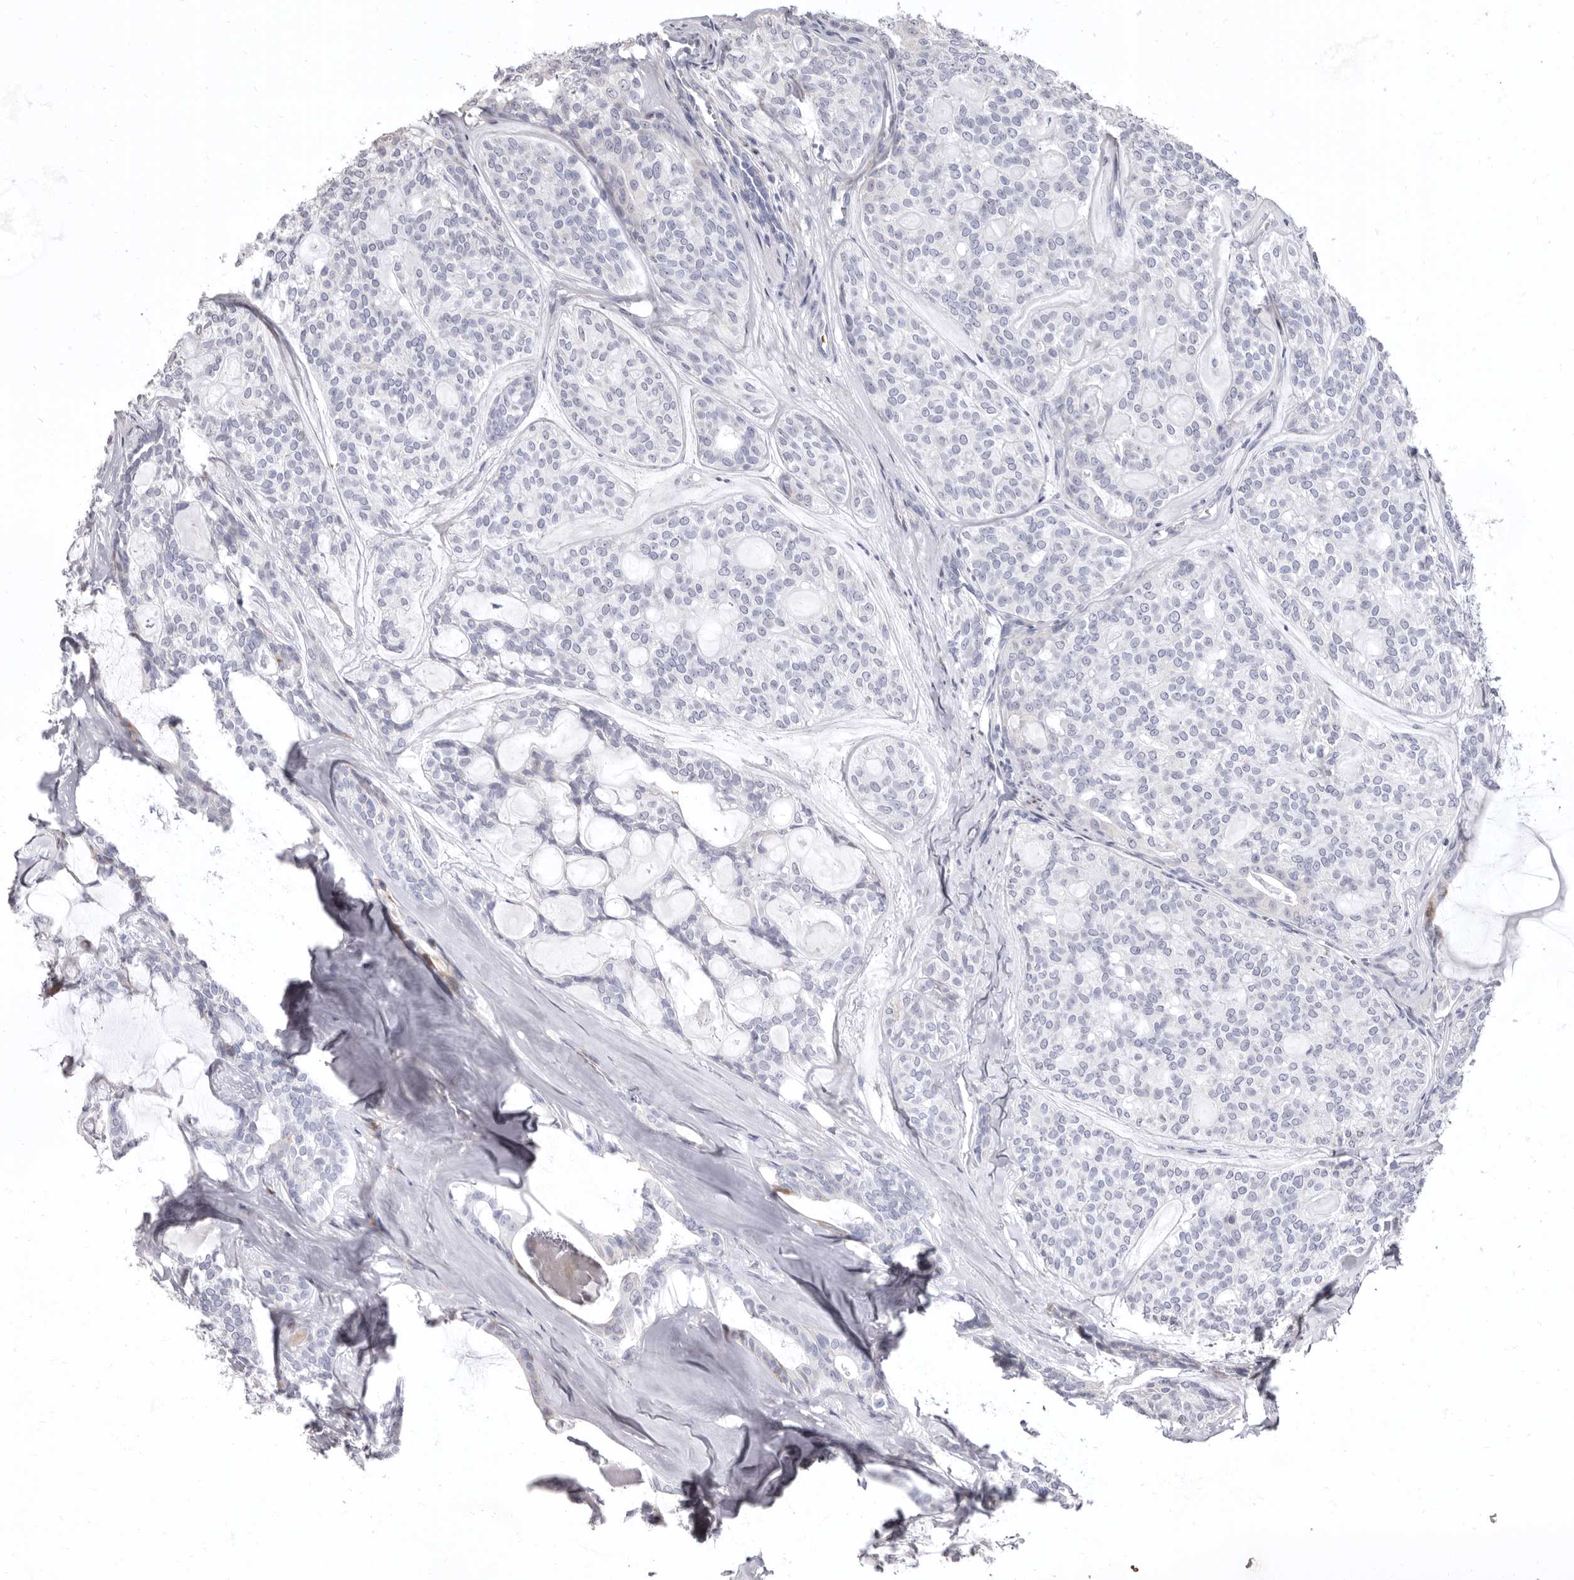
{"staining": {"intensity": "negative", "quantity": "none", "location": "none"}, "tissue": "head and neck cancer", "cell_type": "Tumor cells", "image_type": "cancer", "snomed": [{"axis": "morphology", "description": "Adenocarcinoma, NOS"}, {"axis": "topography", "description": "Head-Neck"}], "caption": "Immunohistochemical staining of adenocarcinoma (head and neck) displays no significant staining in tumor cells. Nuclei are stained in blue.", "gene": "AIDA", "patient": {"sex": "male", "age": 66}}